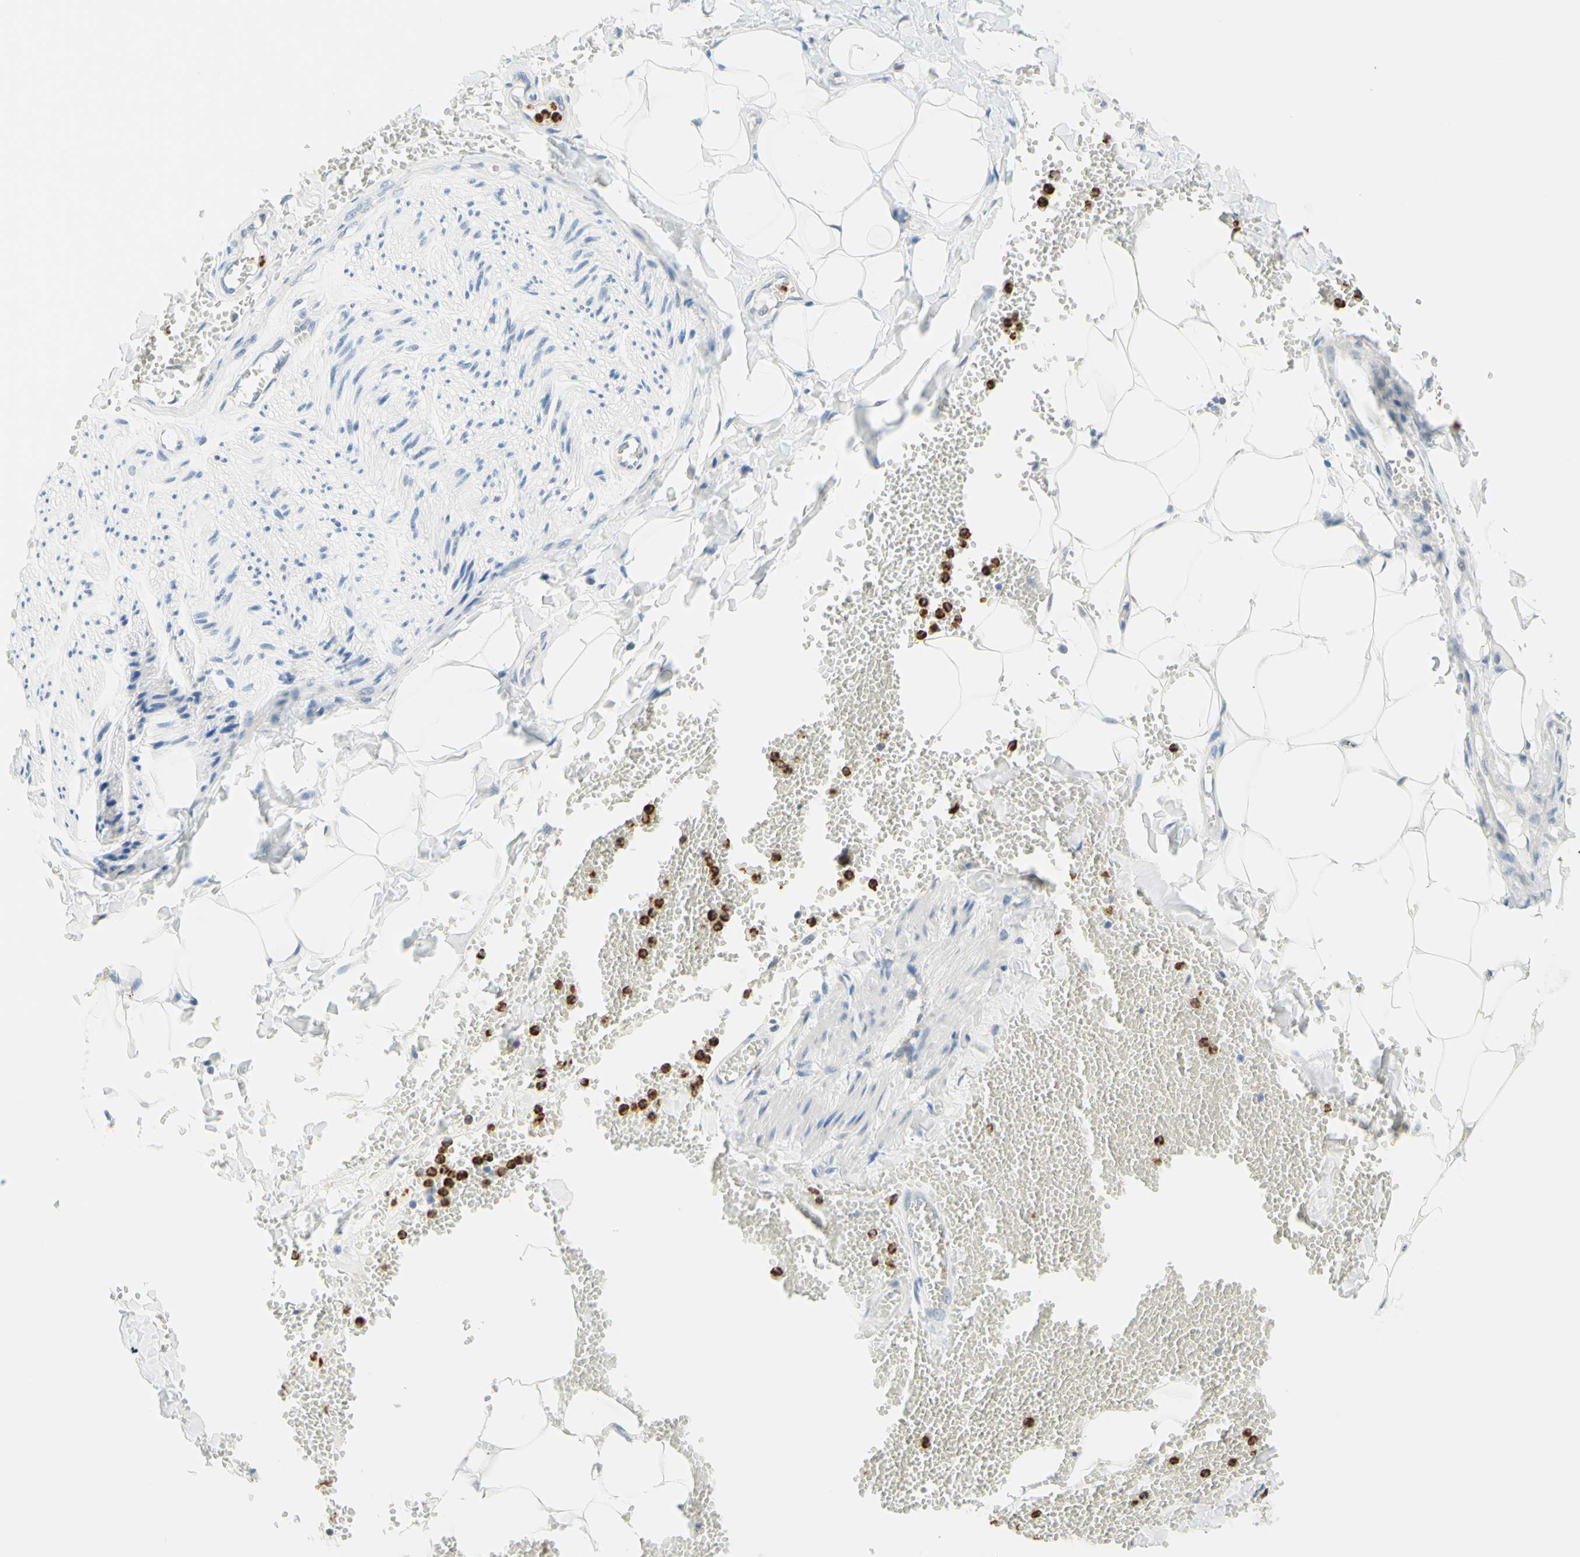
{"staining": {"intensity": "negative", "quantity": "none", "location": "none"}, "tissue": "adipose tissue", "cell_type": "Adipocytes", "image_type": "normal", "snomed": [{"axis": "morphology", "description": "Normal tissue, NOS"}, {"axis": "topography", "description": "Adipose tissue"}, {"axis": "topography", "description": "Peripheral nerve tissue"}], "caption": "Adipocytes show no significant positivity in normal adipose tissue.", "gene": "TREM2", "patient": {"sex": "male", "age": 52}}